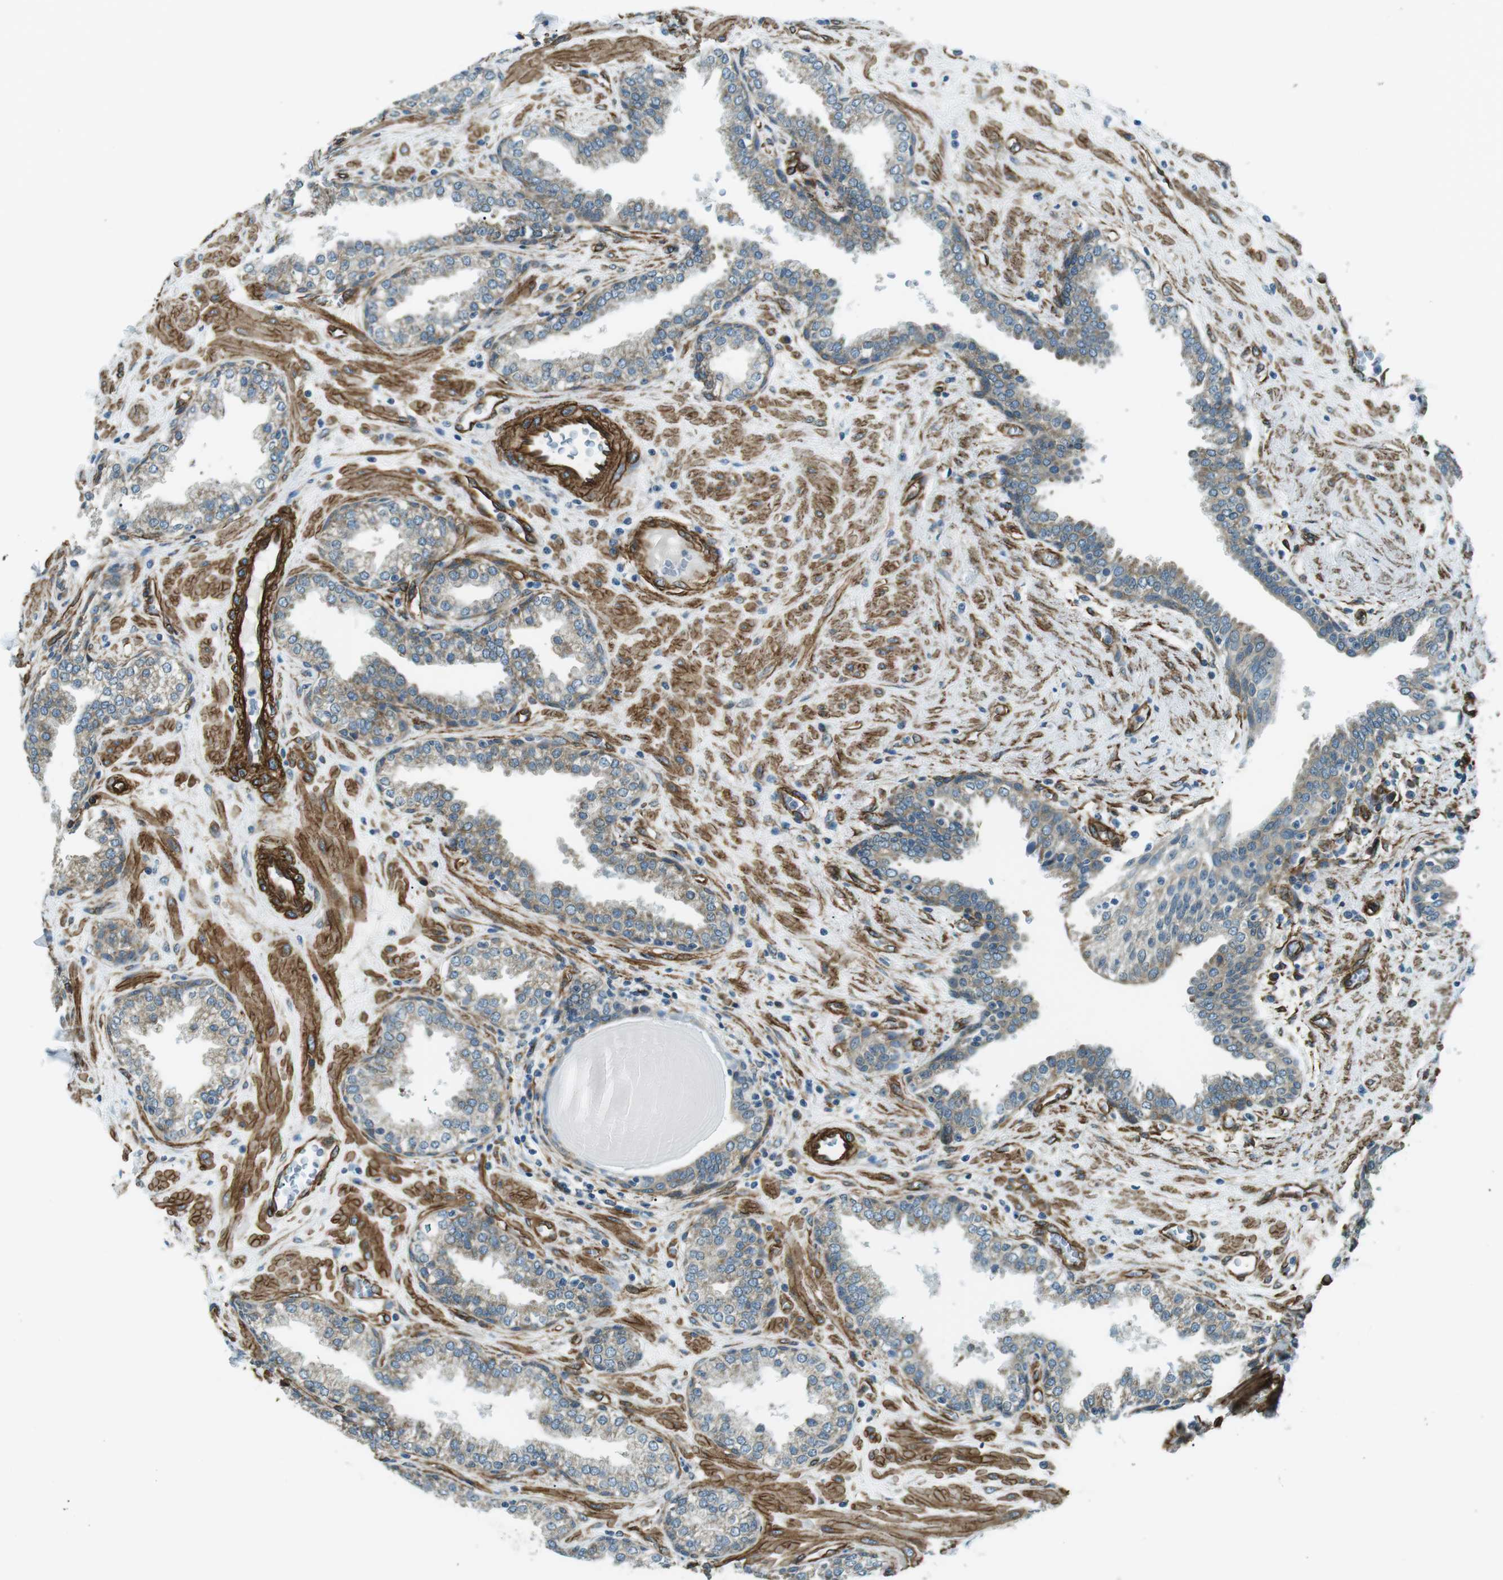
{"staining": {"intensity": "weak", "quantity": "25%-75%", "location": "cytoplasmic/membranous"}, "tissue": "prostate", "cell_type": "Glandular cells", "image_type": "normal", "snomed": [{"axis": "morphology", "description": "Normal tissue, NOS"}, {"axis": "topography", "description": "Prostate"}], "caption": "Glandular cells exhibit low levels of weak cytoplasmic/membranous staining in about 25%-75% of cells in benign prostate.", "gene": "ODR4", "patient": {"sex": "male", "age": 51}}